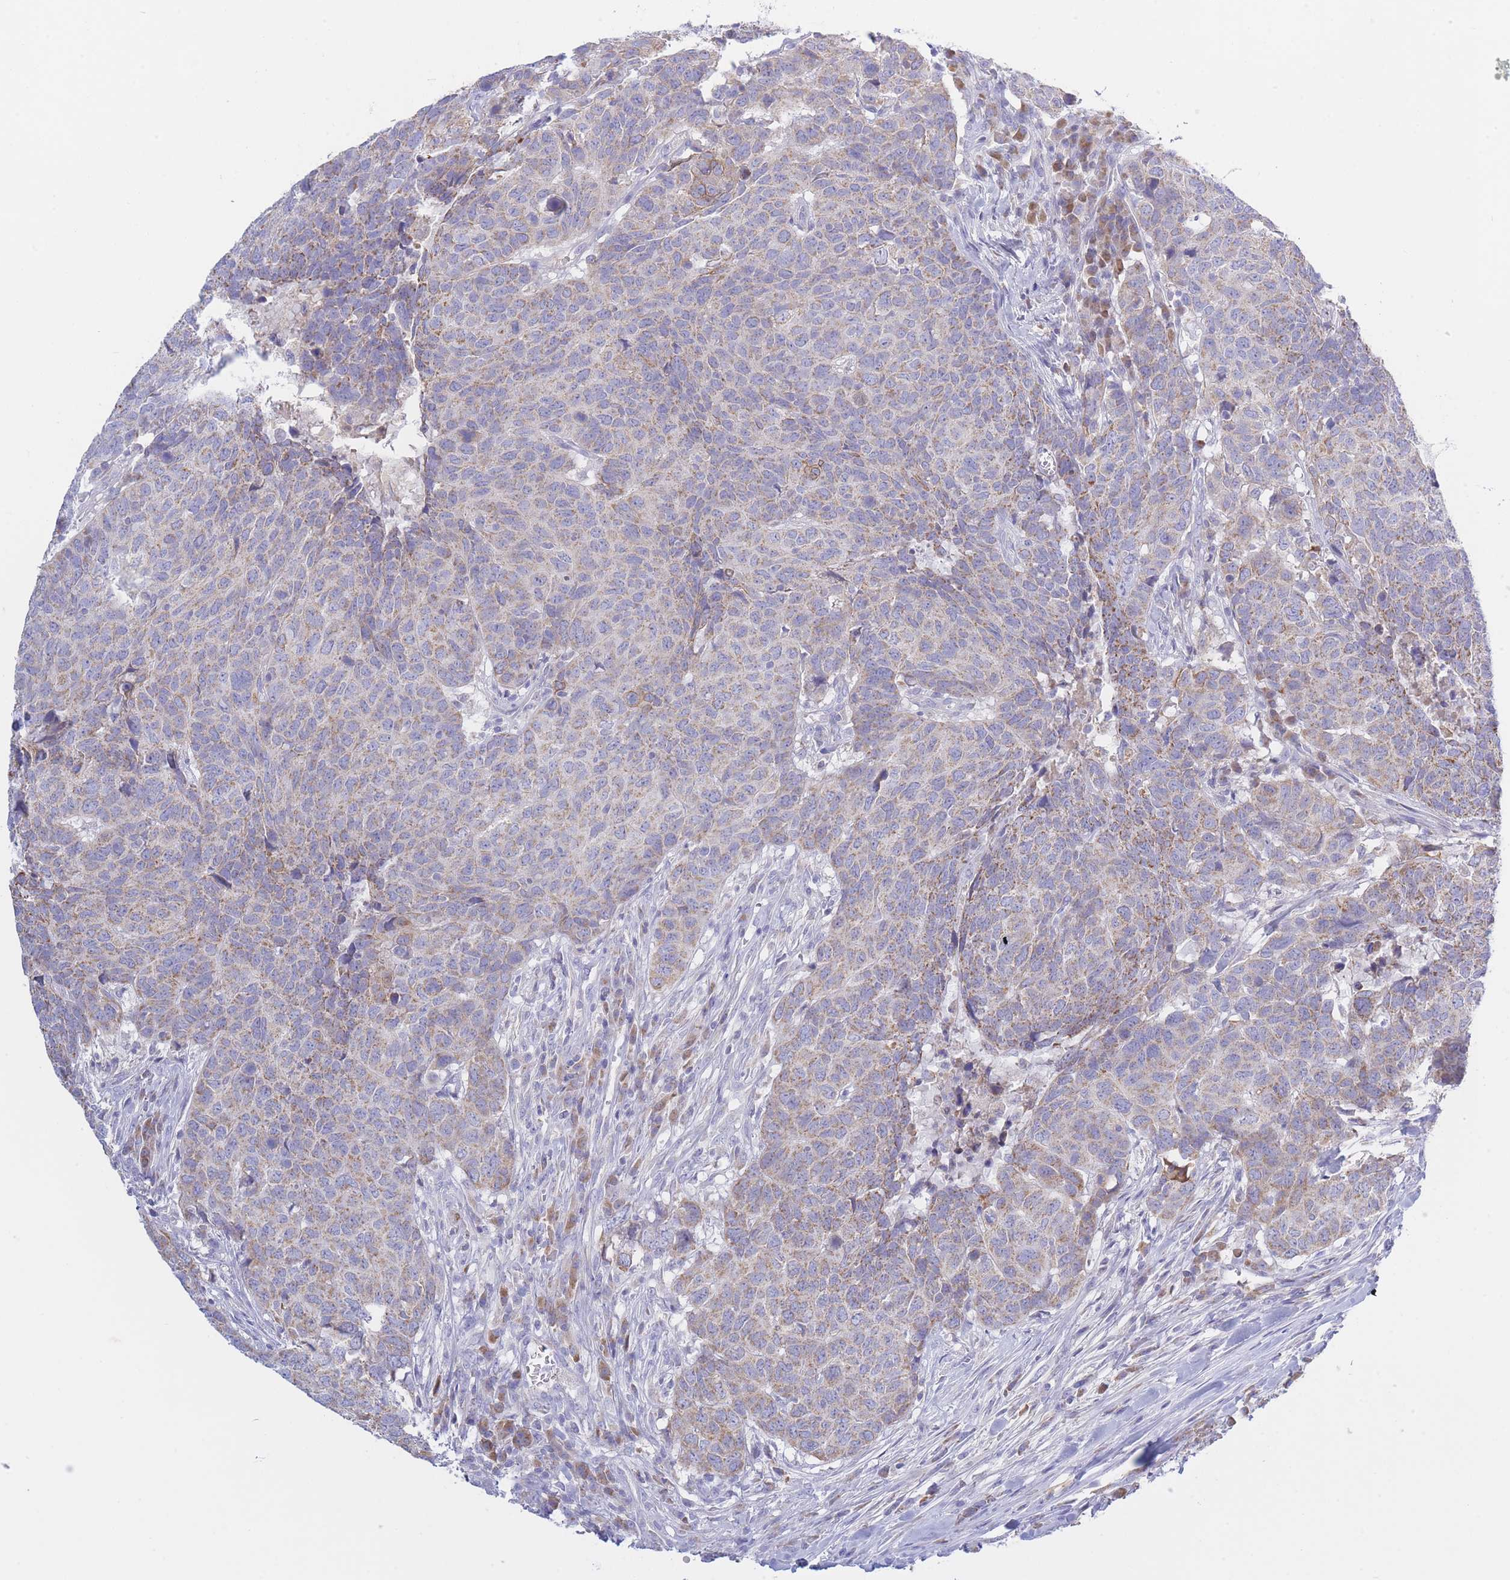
{"staining": {"intensity": "moderate", "quantity": "25%-75%", "location": "cytoplasmic/membranous"}, "tissue": "head and neck cancer", "cell_type": "Tumor cells", "image_type": "cancer", "snomed": [{"axis": "morphology", "description": "Normal tissue, NOS"}, {"axis": "morphology", "description": "Squamous cell carcinoma, NOS"}, {"axis": "topography", "description": "Skeletal muscle"}, {"axis": "topography", "description": "Vascular tissue"}, {"axis": "topography", "description": "Peripheral nerve tissue"}, {"axis": "topography", "description": "Head-Neck"}], "caption": "Moderate cytoplasmic/membranous staining is present in about 25%-75% of tumor cells in head and neck squamous cell carcinoma.", "gene": "NANP", "patient": {"sex": "male", "age": 66}}